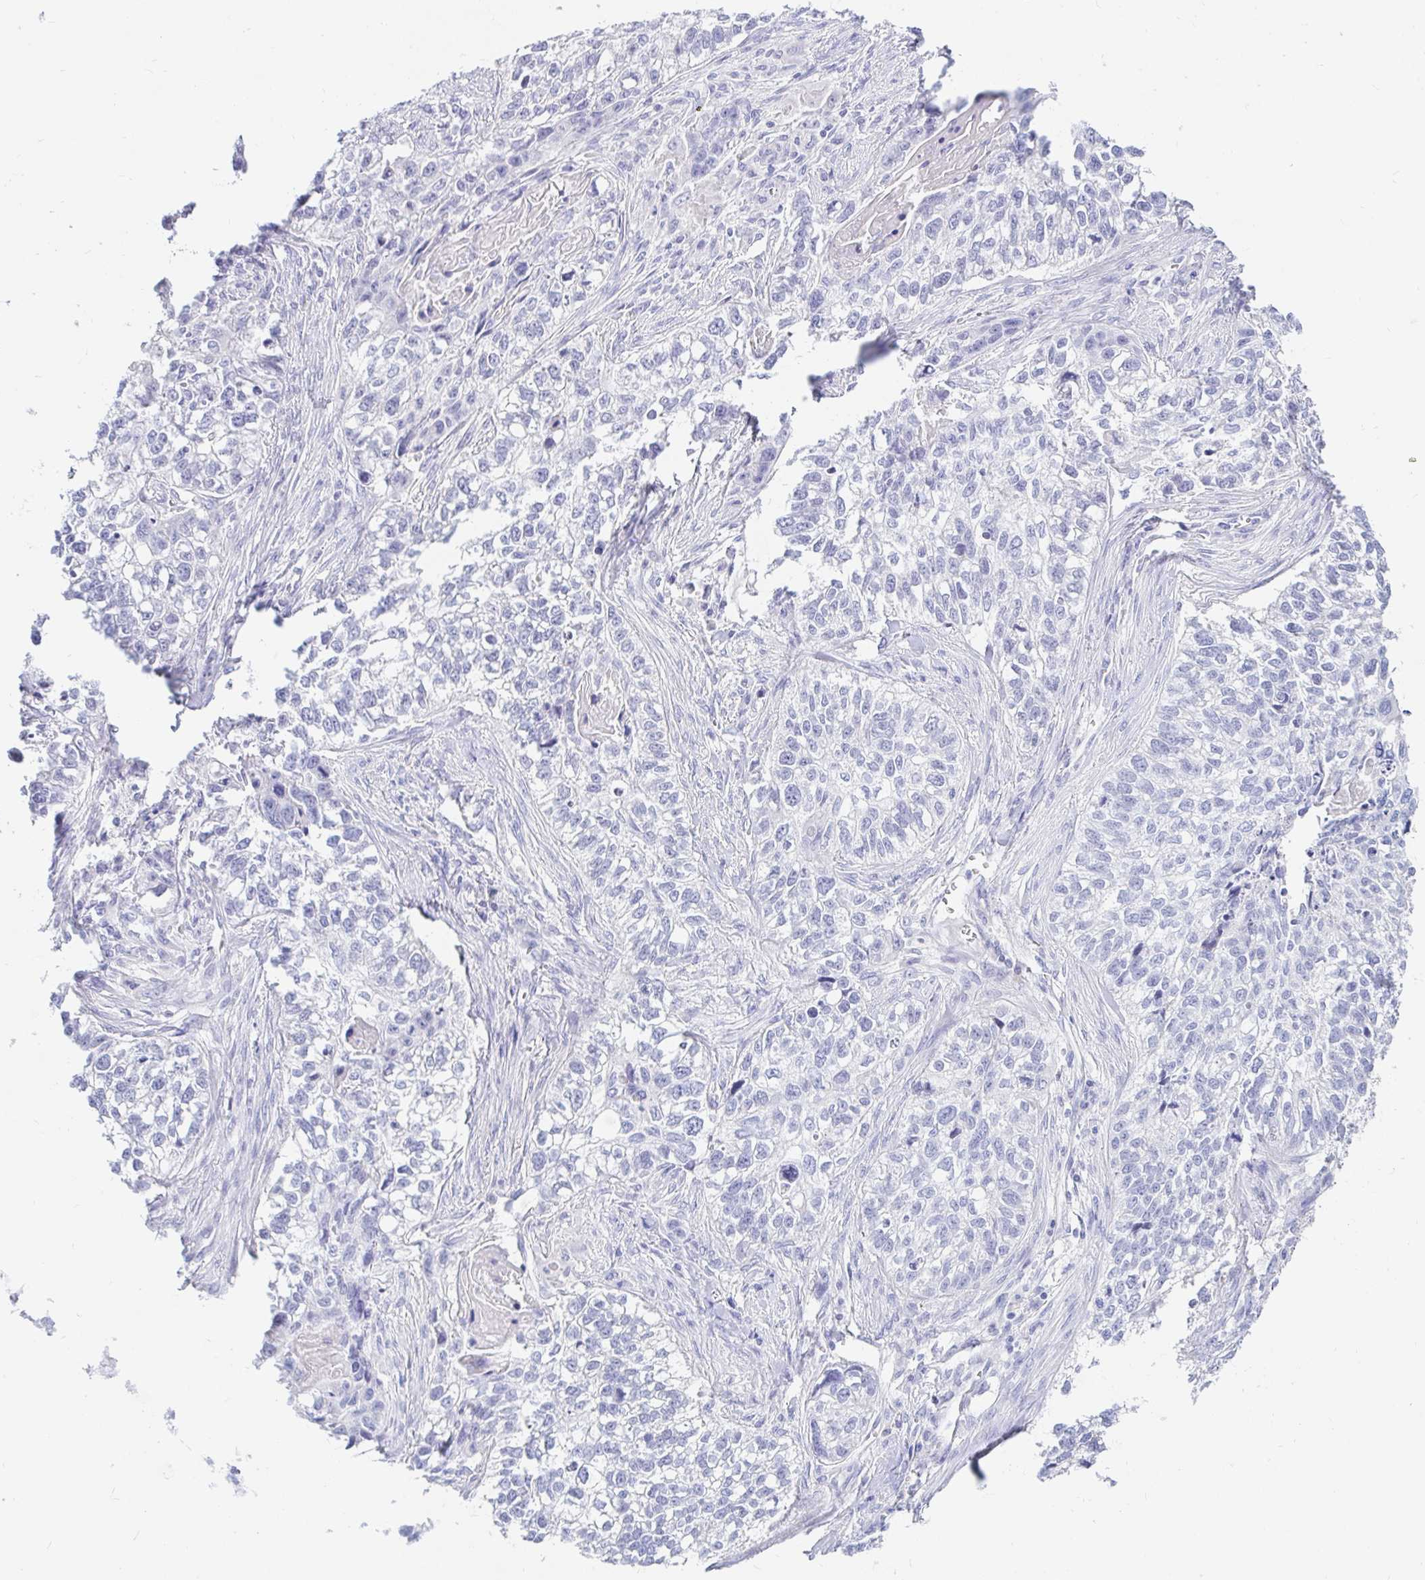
{"staining": {"intensity": "negative", "quantity": "none", "location": "none"}, "tissue": "lung cancer", "cell_type": "Tumor cells", "image_type": "cancer", "snomed": [{"axis": "morphology", "description": "Squamous cell carcinoma, NOS"}, {"axis": "topography", "description": "Lung"}], "caption": "There is no significant staining in tumor cells of lung cancer (squamous cell carcinoma).", "gene": "NR2E1", "patient": {"sex": "male", "age": 74}}